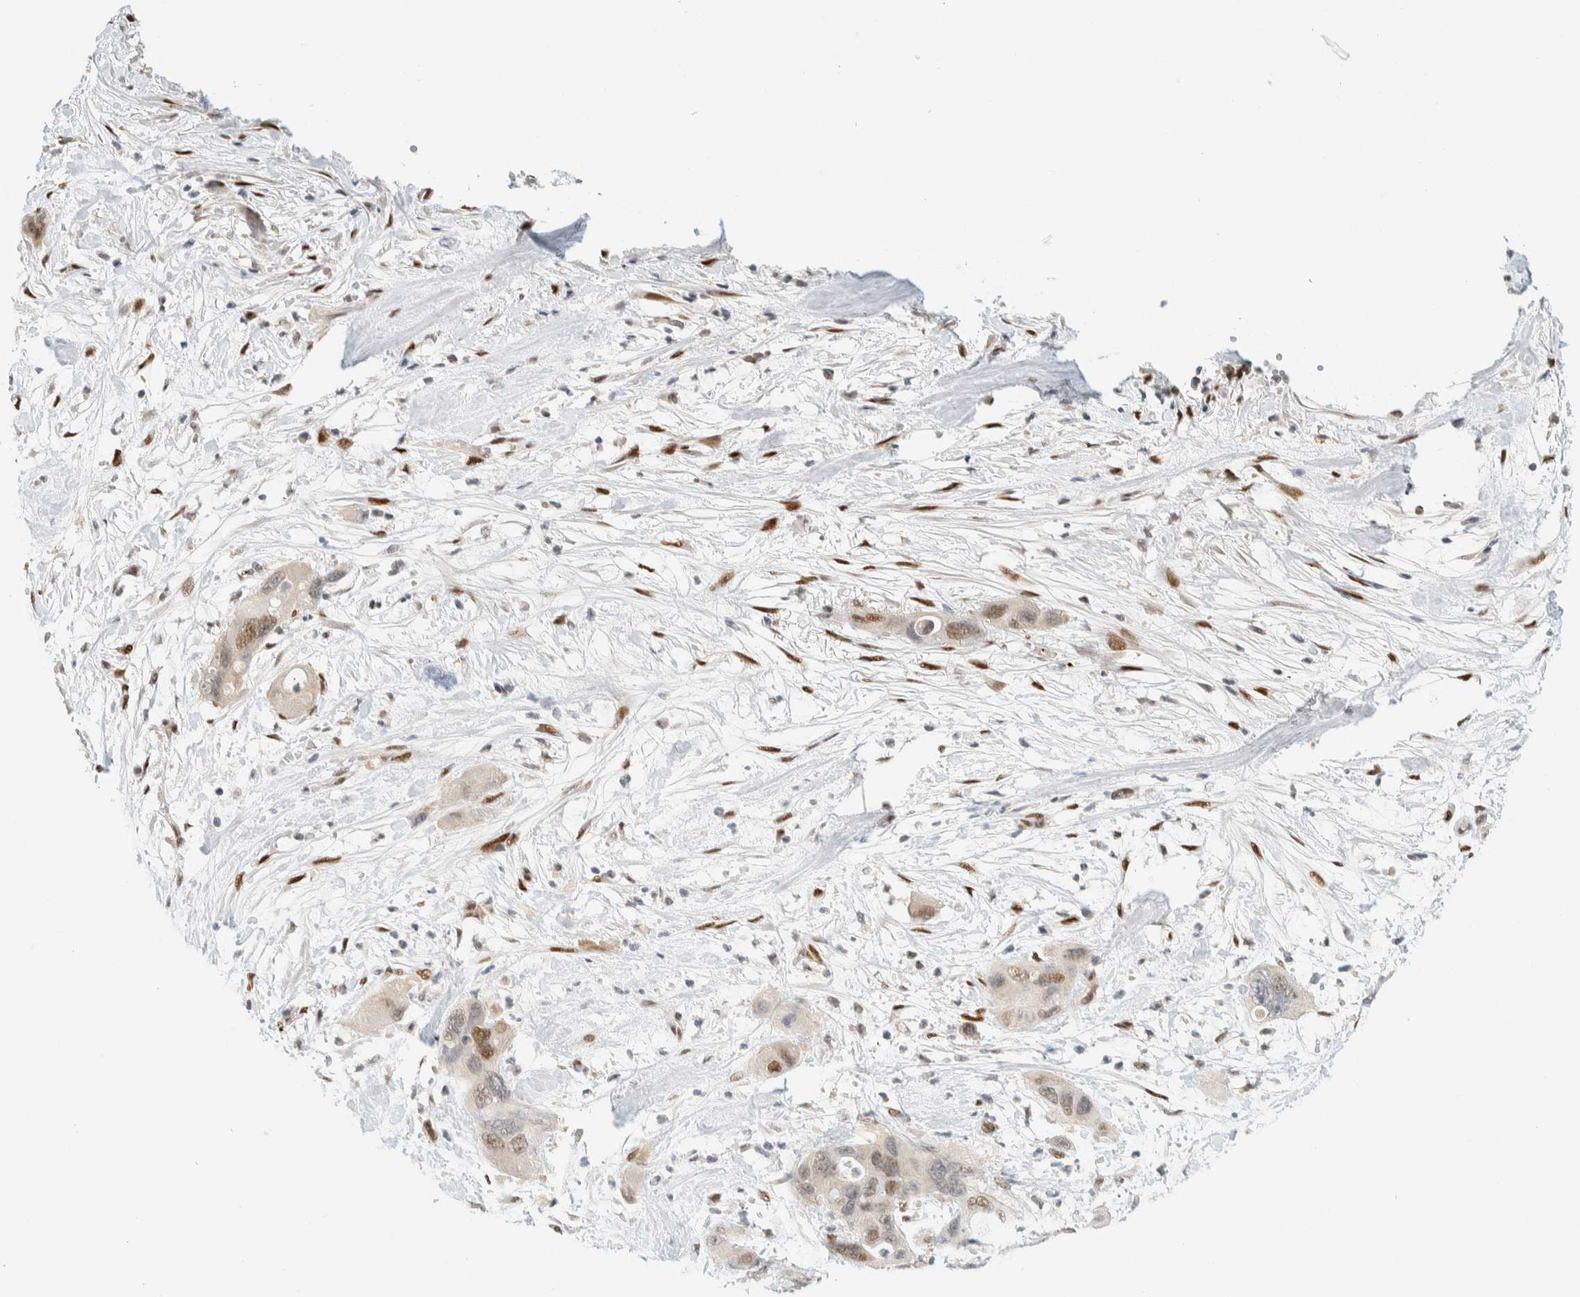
{"staining": {"intensity": "moderate", "quantity": "<25%", "location": "nuclear"}, "tissue": "pancreatic cancer", "cell_type": "Tumor cells", "image_type": "cancer", "snomed": [{"axis": "morphology", "description": "Adenocarcinoma, NOS"}, {"axis": "topography", "description": "Pancreas"}], "caption": "High-power microscopy captured an IHC histopathology image of adenocarcinoma (pancreatic), revealing moderate nuclear staining in about <25% of tumor cells.", "gene": "ZNF683", "patient": {"sex": "female", "age": 71}}